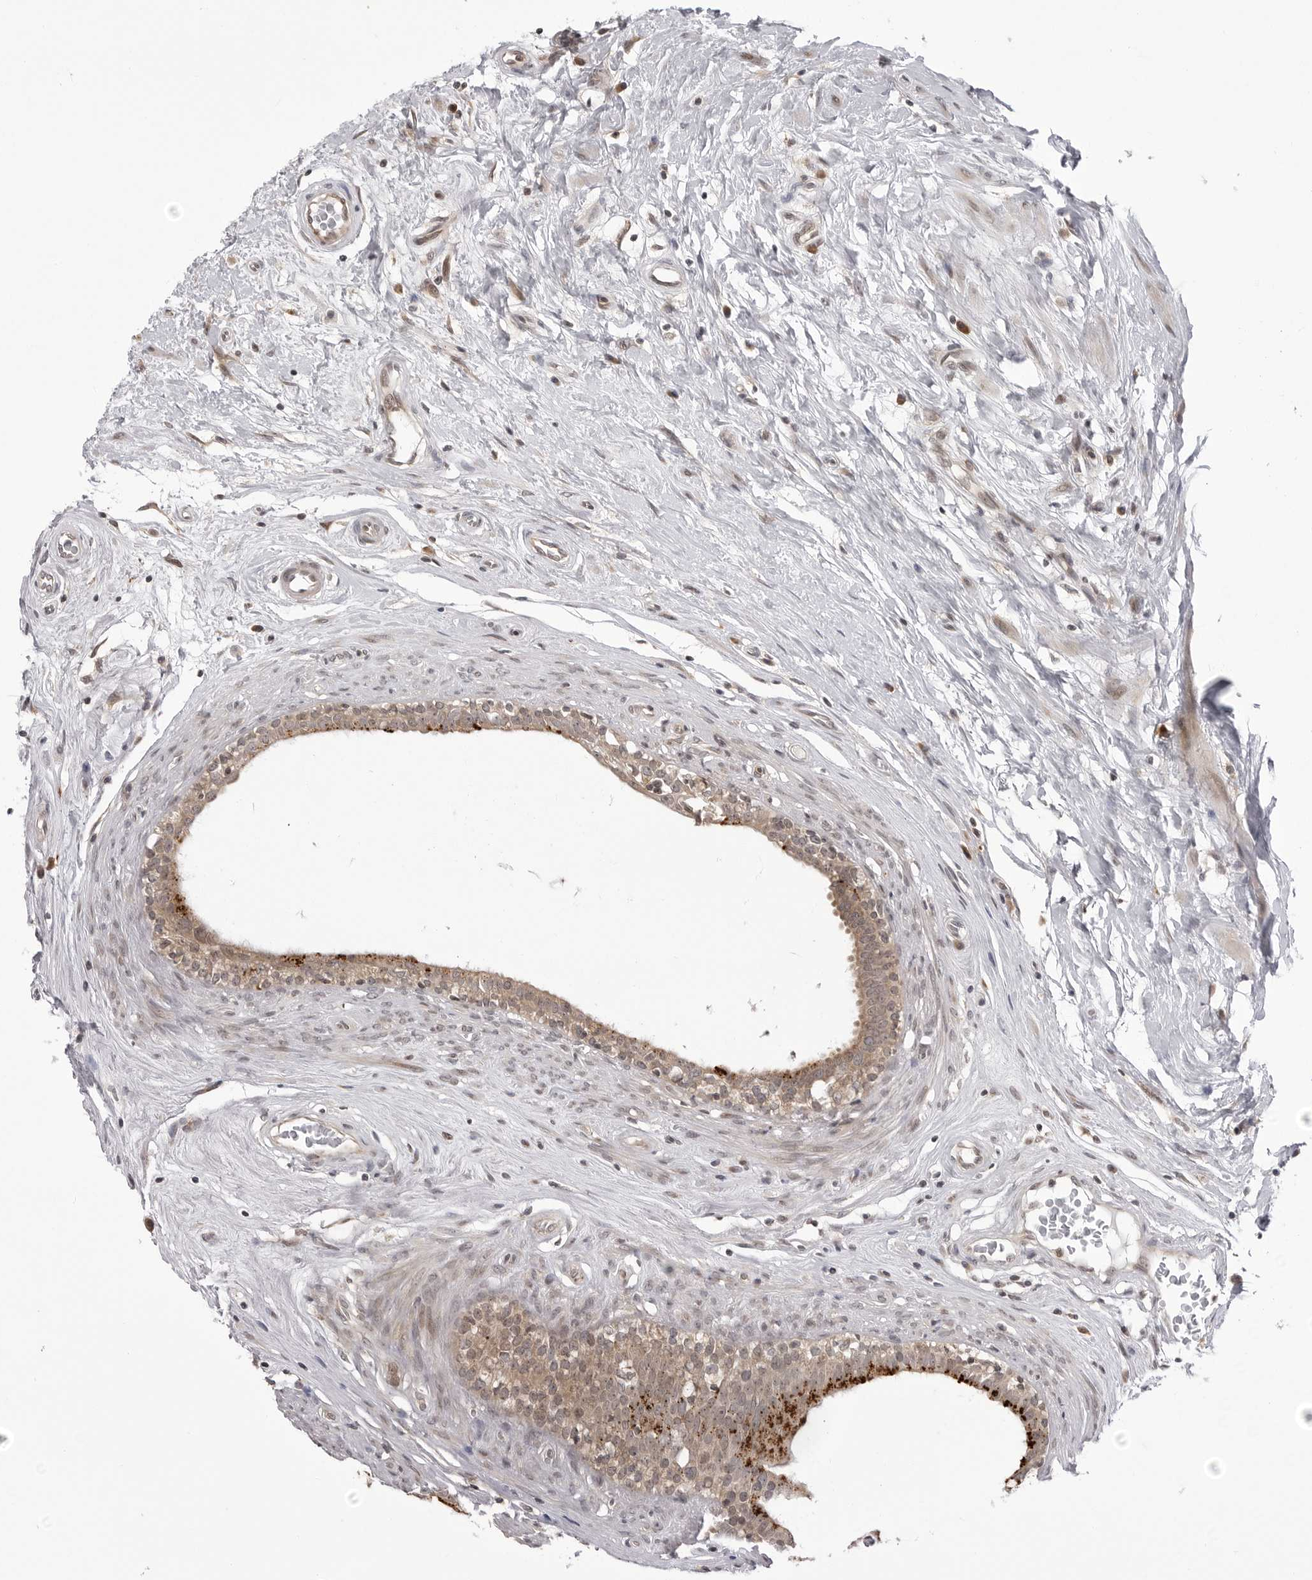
{"staining": {"intensity": "moderate", "quantity": ">75%", "location": "cytoplasmic/membranous"}, "tissue": "epididymis", "cell_type": "Glandular cells", "image_type": "normal", "snomed": [{"axis": "morphology", "description": "Normal tissue, NOS"}, {"axis": "morphology", "description": "Inflammation, NOS"}, {"axis": "topography", "description": "Epididymis"}], "caption": "The histopathology image displays immunohistochemical staining of benign epididymis. There is moderate cytoplasmic/membranous staining is seen in about >75% of glandular cells.", "gene": "PTK2B", "patient": {"sex": "male", "age": 84}}